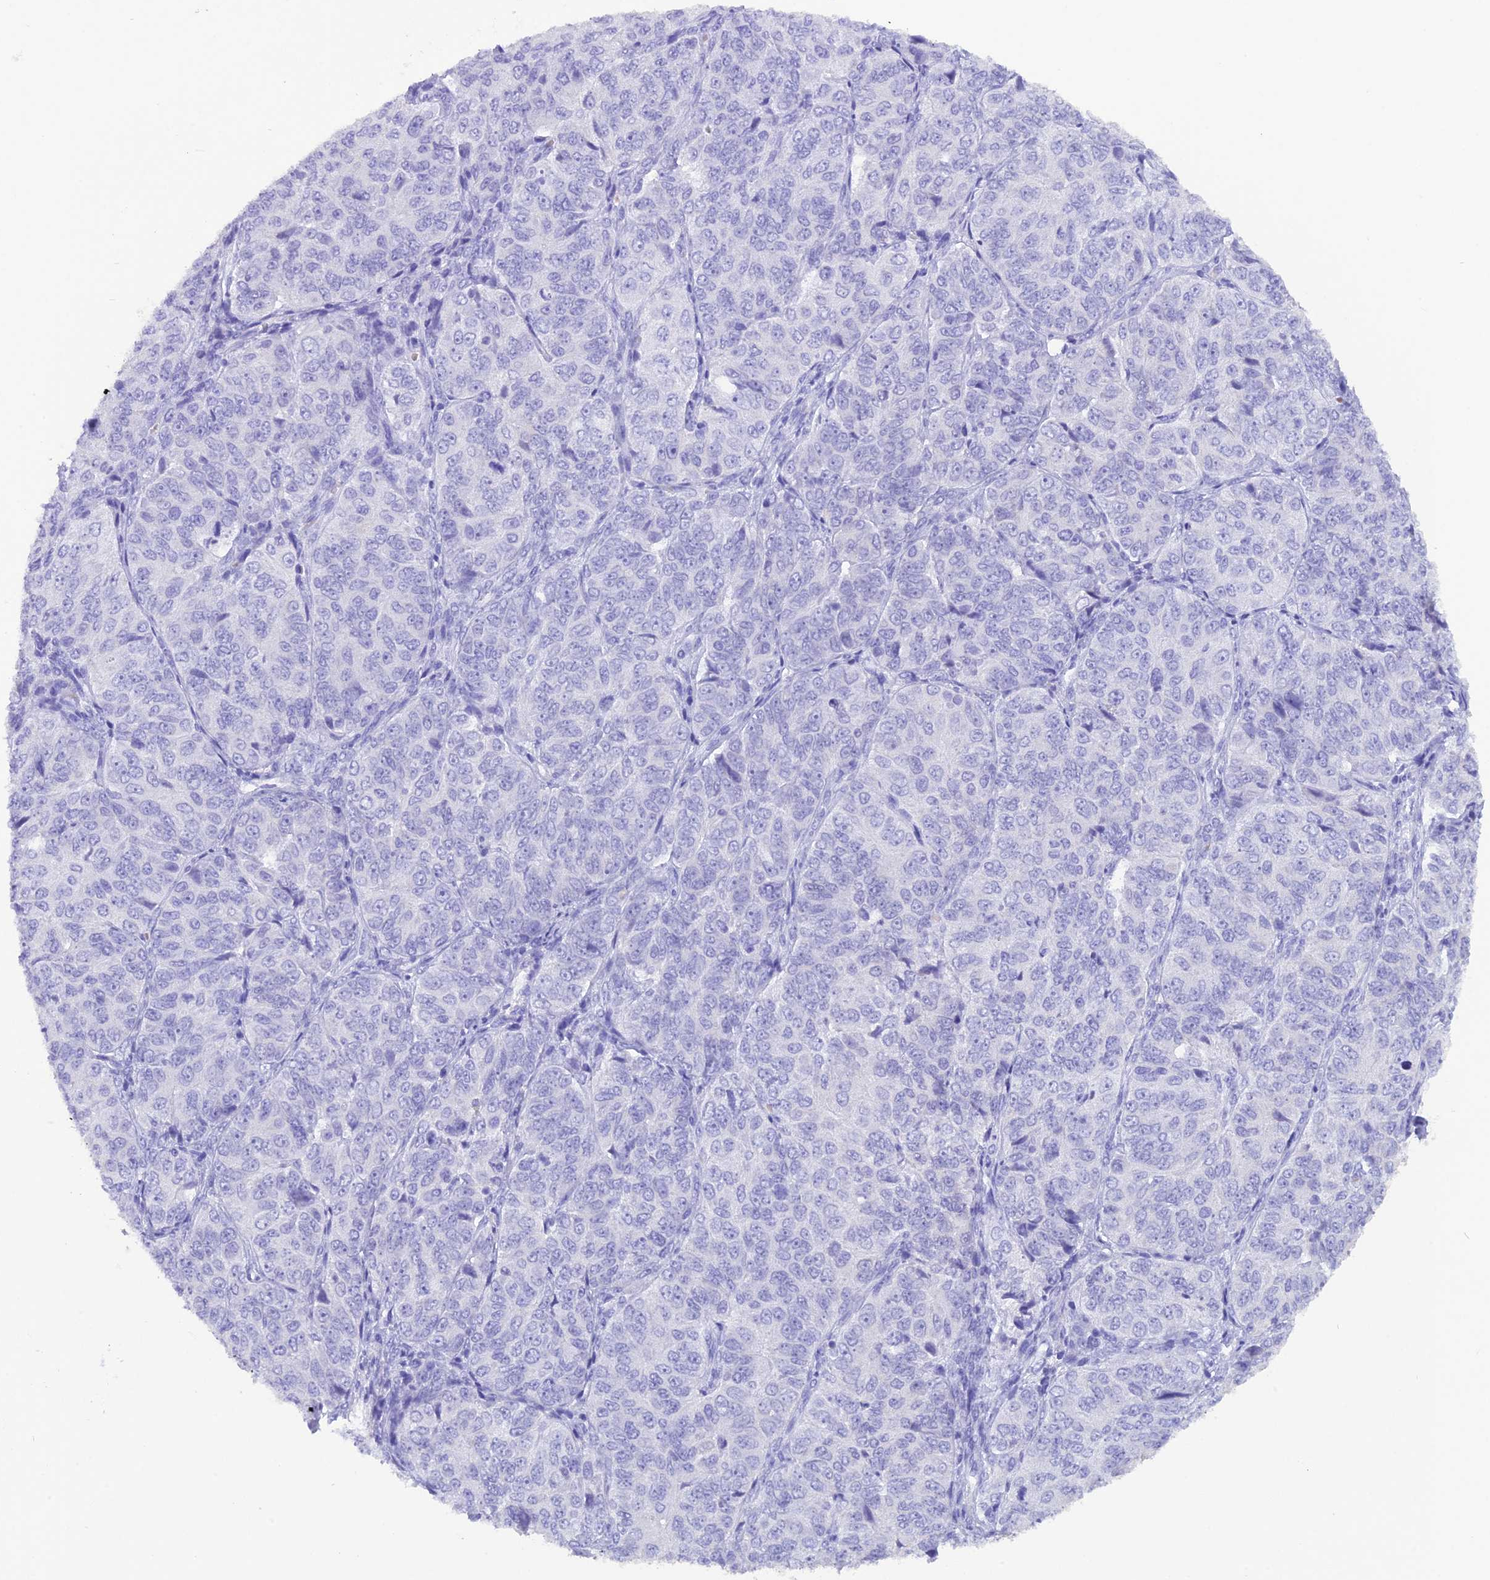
{"staining": {"intensity": "negative", "quantity": "none", "location": "none"}, "tissue": "ovarian cancer", "cell_type": "Tumor cells", "image_type": "cancer", "snomed": [{"axis": "morphology", "description": "Carcinoma, endometroid"}, {"axis": "topography", "description": "Ovary"}], "caption": "This is an immunohistochemistry (IHC) image of human endometroid carcinoma (ovarian). There is no expression in tumor cells.", "gene": "GLYATL1", "patient": {"sex": "female", "age": 51}}